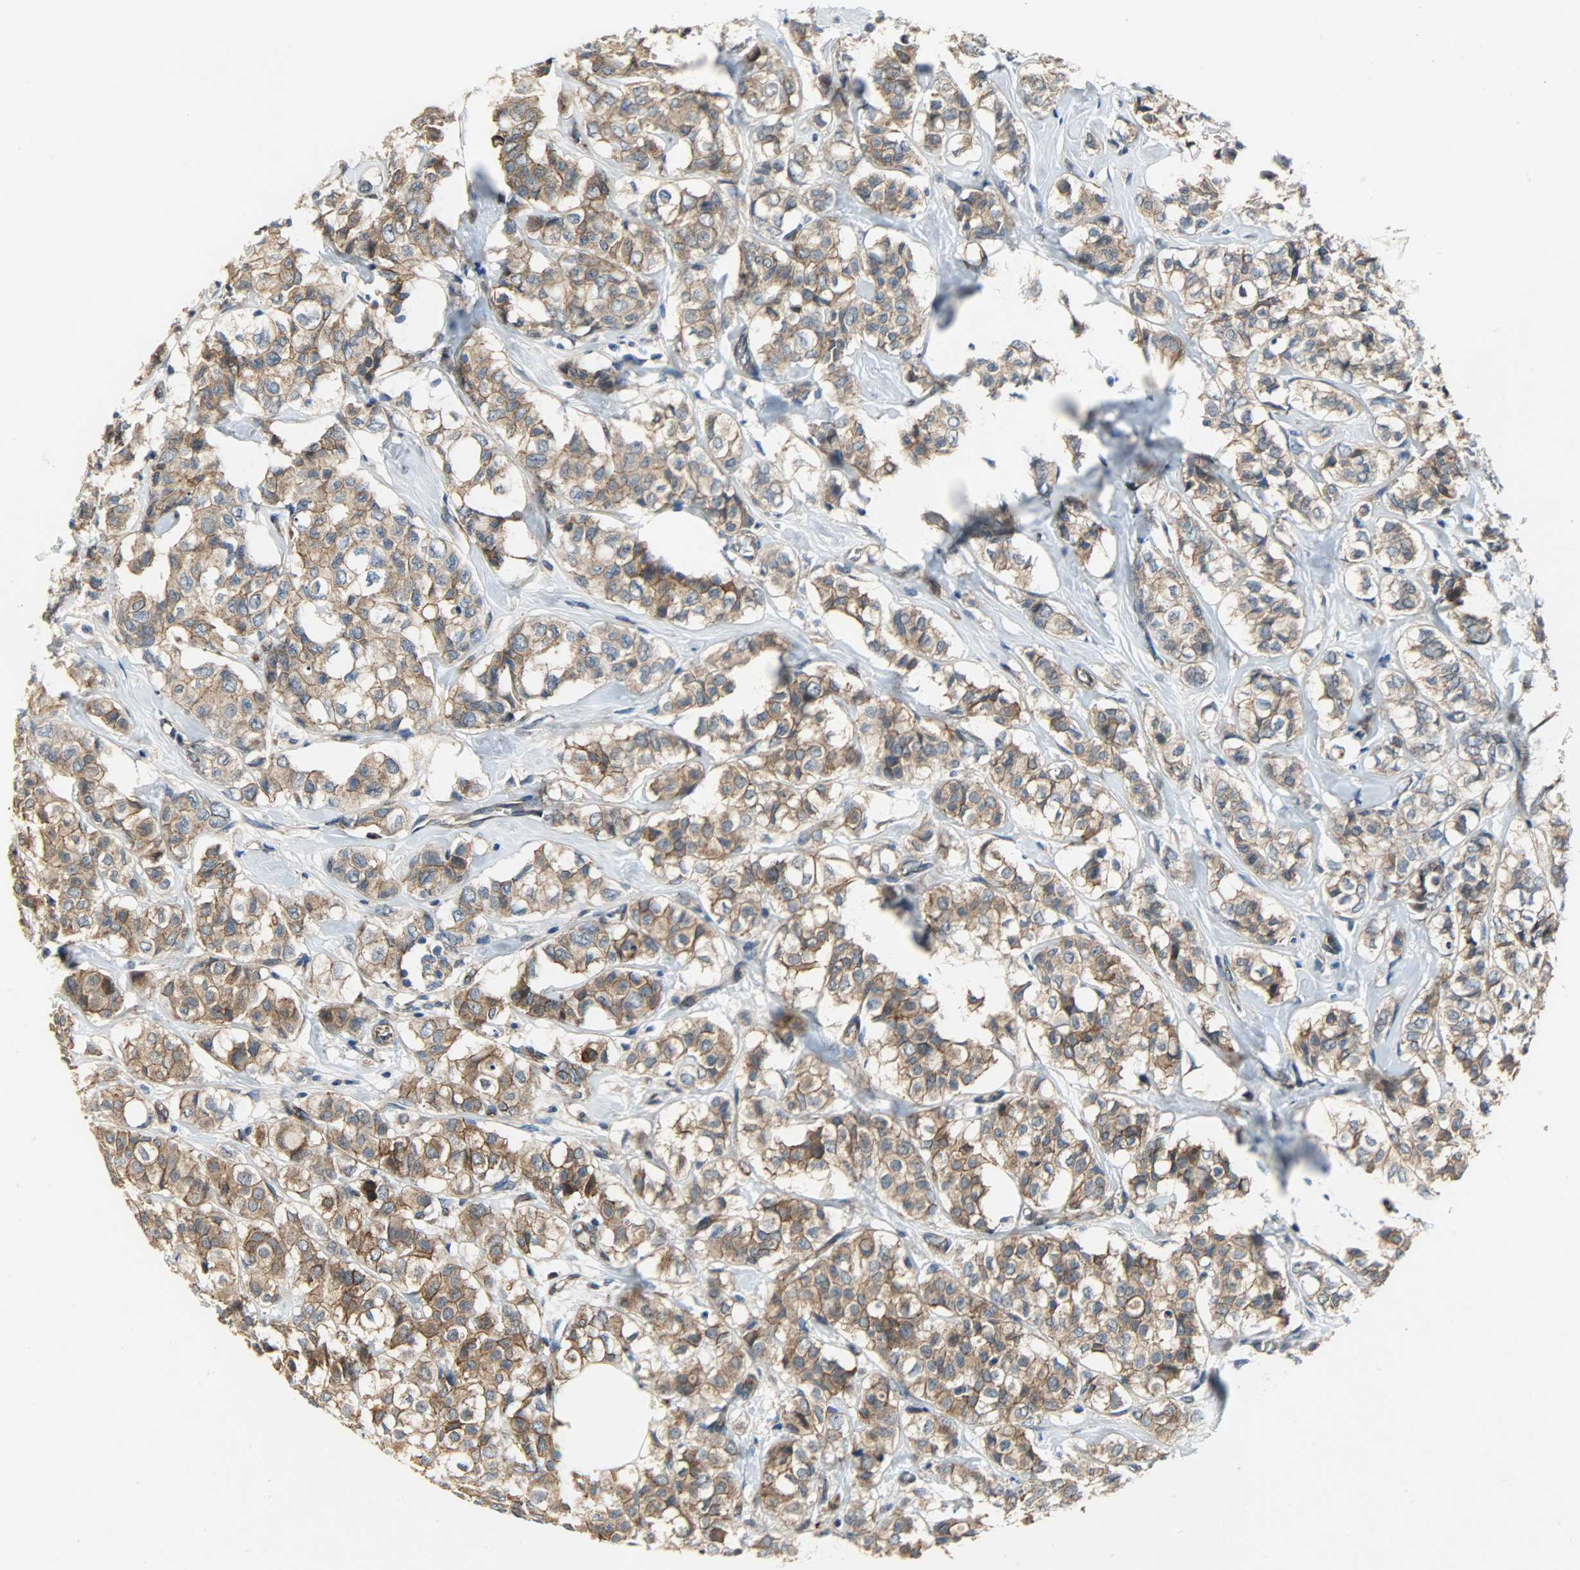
{"staining": {"intensity": "moderate", "quantity": ">75%", "location": "cytoplasmic/membranous"}, "tissue": "breast cancer", "cell_type": "Tumor cells", "image_type": "cancer", "snomed": [{"axis": "morphology", "description": "Lobular carcinoma"}, {"axis": "topography", "description": "Breast"}], "caption": "The immunohistochemical stain labels moderate cytoplasmic/membranous positivity in tumor cells of lobular carcinoma (breast) tissue.", "gene": "KIAA1217", "patient": {"sex": "female", "age": 60}}